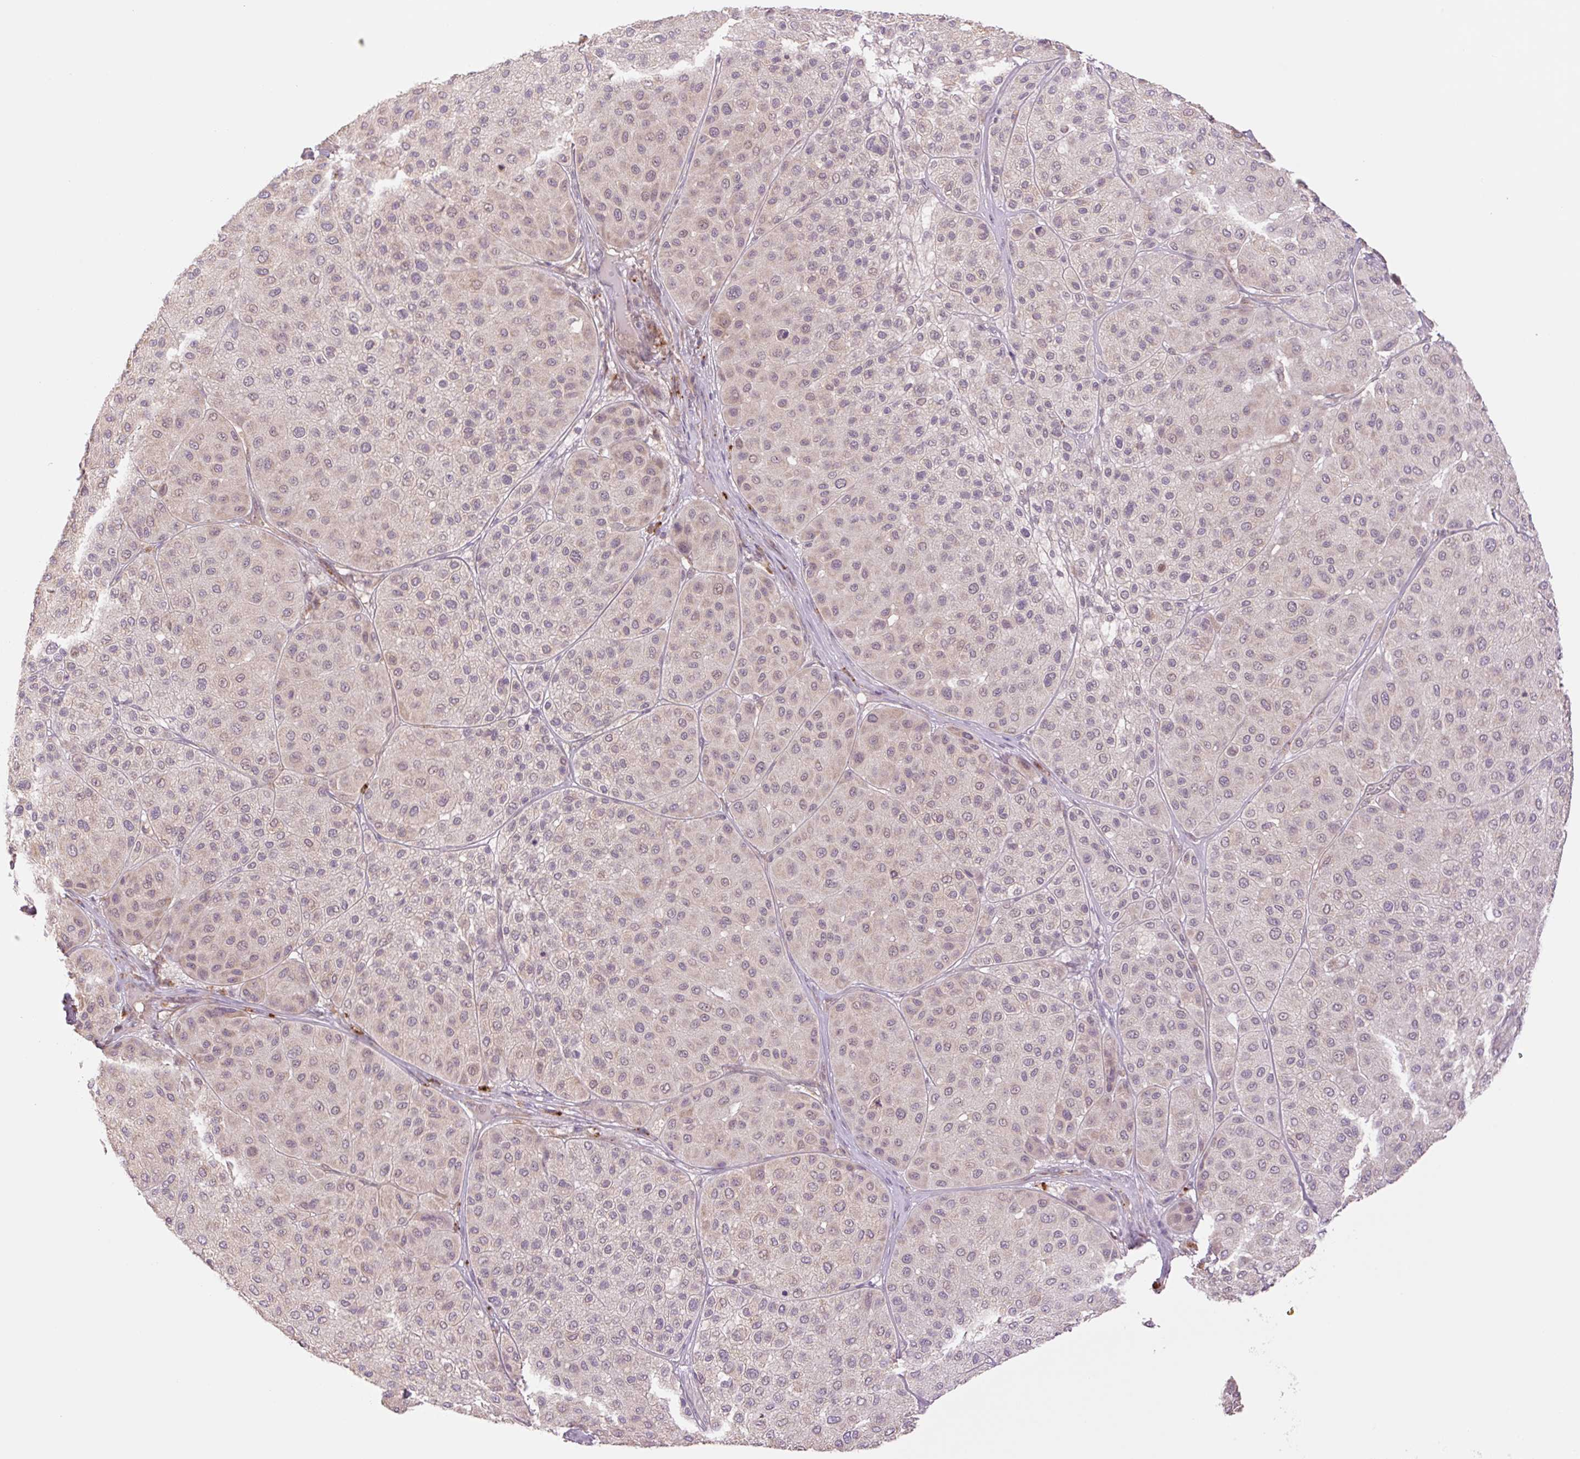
{"staining": {"intensity": "weak", "quantity": "25%-75%", "location": "cytoplasmic/membranous,nuclear"}, "tissue": "melanoma", "cell_type": "Tumor cells", "image_type": "cancer", "snomed": [{"axis": "morphology", "description": "Malignant melanoma, Metastatic site"}, {"axis": "topography", "description": "Smooth muscle"}], "caption": "Melanoma tissue exhibits weak cytoplasmic/membranous and nuclear expression in approximately 25%-75% of tumor cells, visualized by immunohistochemistry.", "gene": "YJU2B", "patient": {"sex": "male", "age": 41}}